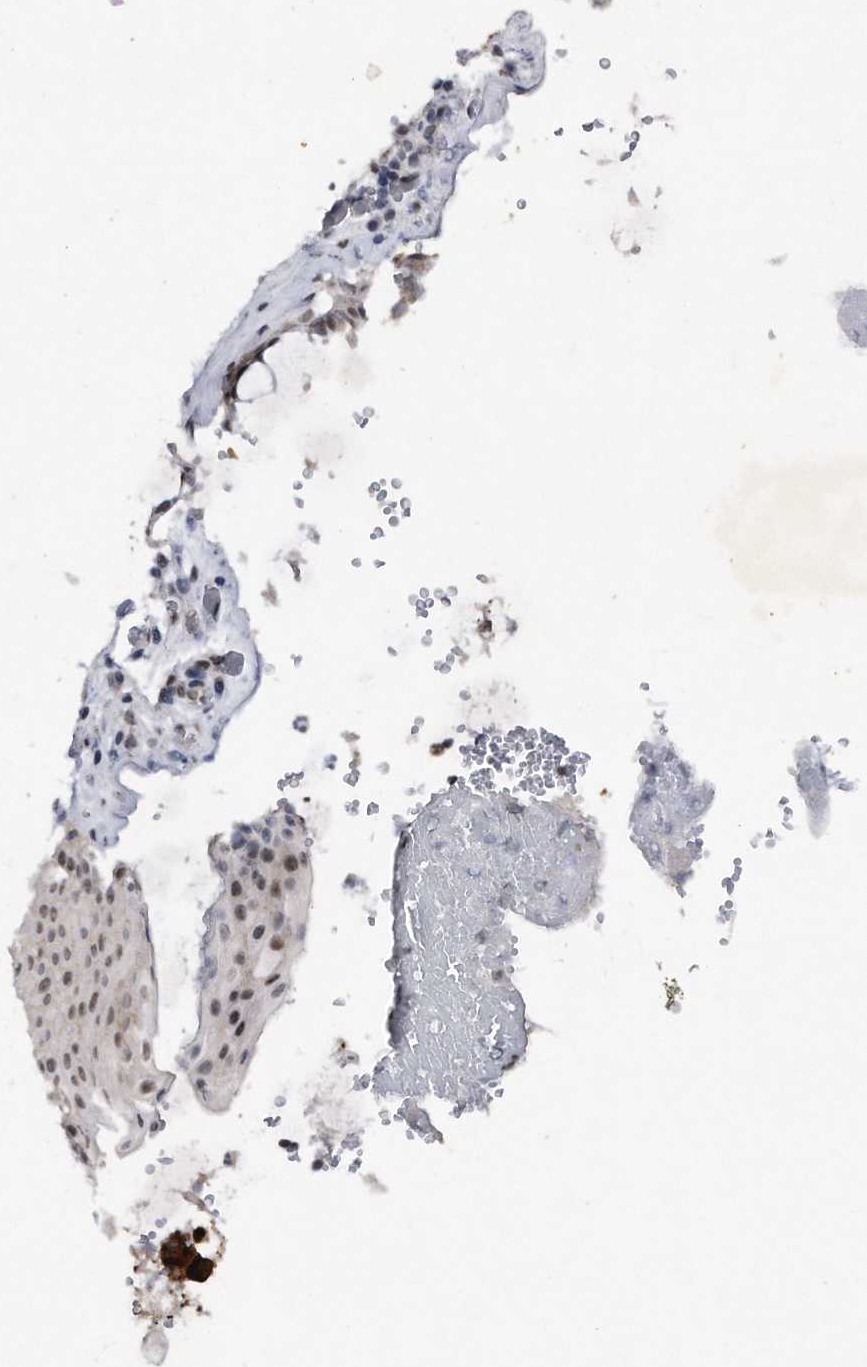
{"staining": {"intensity": "weak", "quantity": "25%-75%", "location": "nuclear"}, "tissue": "melanoma", "cell_type": "Tumor cells", "image_type": "cancer", "snomed": [{"axis": "morphology", "description": "Malignant melanoma, NOS"}, {"axis": "topography", "description": "Rectum"}], "caption": "Protein staining by immunohistochemistry displays weak nuclear positivity in about 25%-75% of tumor cells in malignant melanoma.", "gene": "VIRMA", "patient": {"sex": "female", "age": 81}}